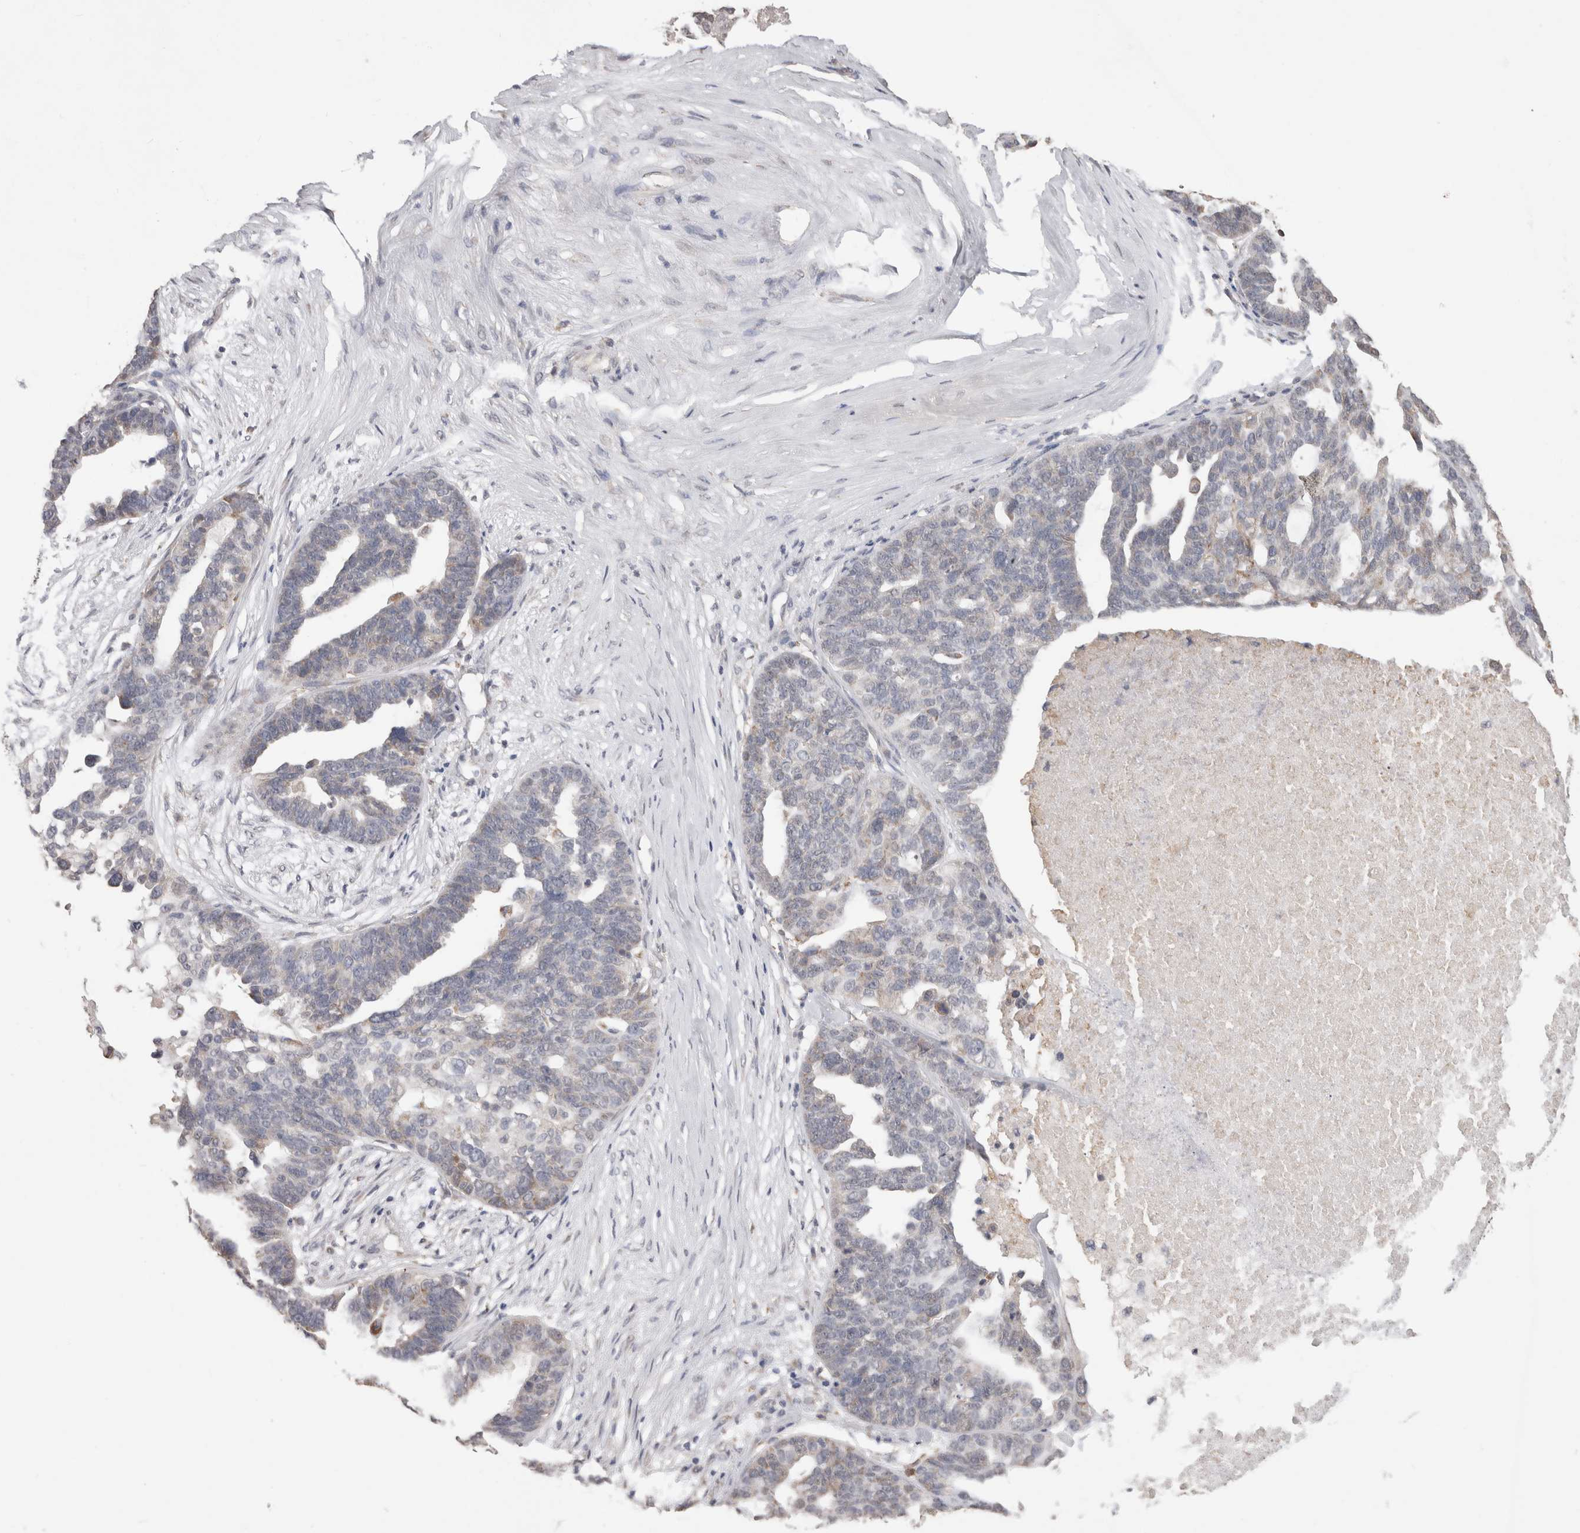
{"staining": {"intensity": "negative", "quantity": "none", "location": "none"}, "tissue": "ovarian cancer", "cell_type": "Tumor cells", "image_type": "cancer", "snomed": [{"axis": "morphology", "description": "Cystadenocarcinoma, serous, NOS"}, {"axis": "topography", "description": "Ovary"}], "caption": "This is an immunohistochemistry histopathology image of human ovarian cancer (serous cystadenocarcinoma). There is no expression in tumor cells.", "gene": "NOMO1", "patient": {"sex": "female", "age": 59}}